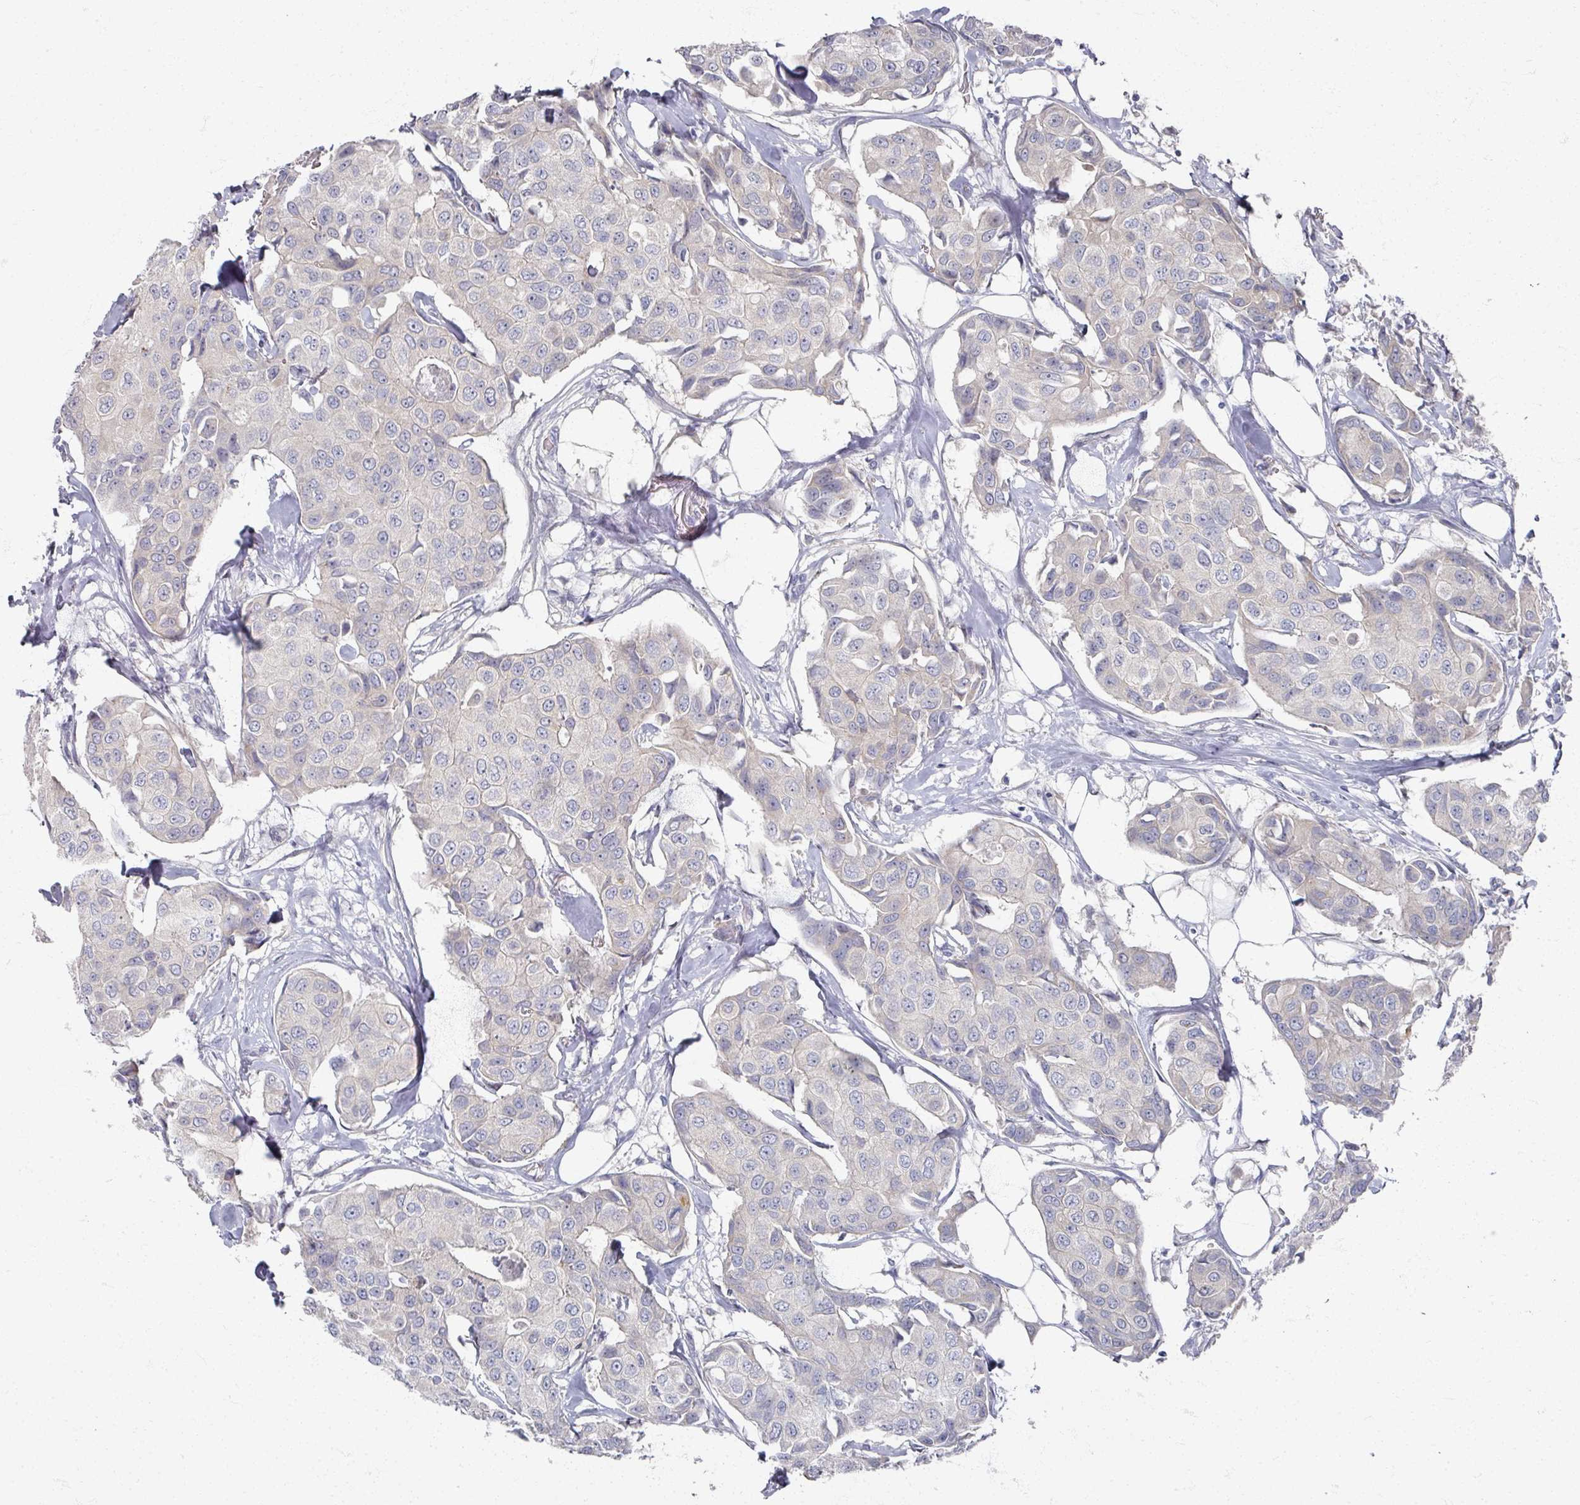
{"staining": {"intensity": "negative", "quantity": "none", "location": "none"}, "tissue": "breast cancer", "cell_type": "Tumor cells", "image_type": "cancer", "snomed": [{"axis": "morphology", "description": "Duct carcinoma"}, {"axis": "topography", "description": "Breast"}], "caption": "This is an immunohistochemistry micrograph of human infiltrating ductal carcinoma (breast). There is no positivity in tumor cells.", "gene": "TTYH3", "patient": {"sex": "female", "age": 80}}